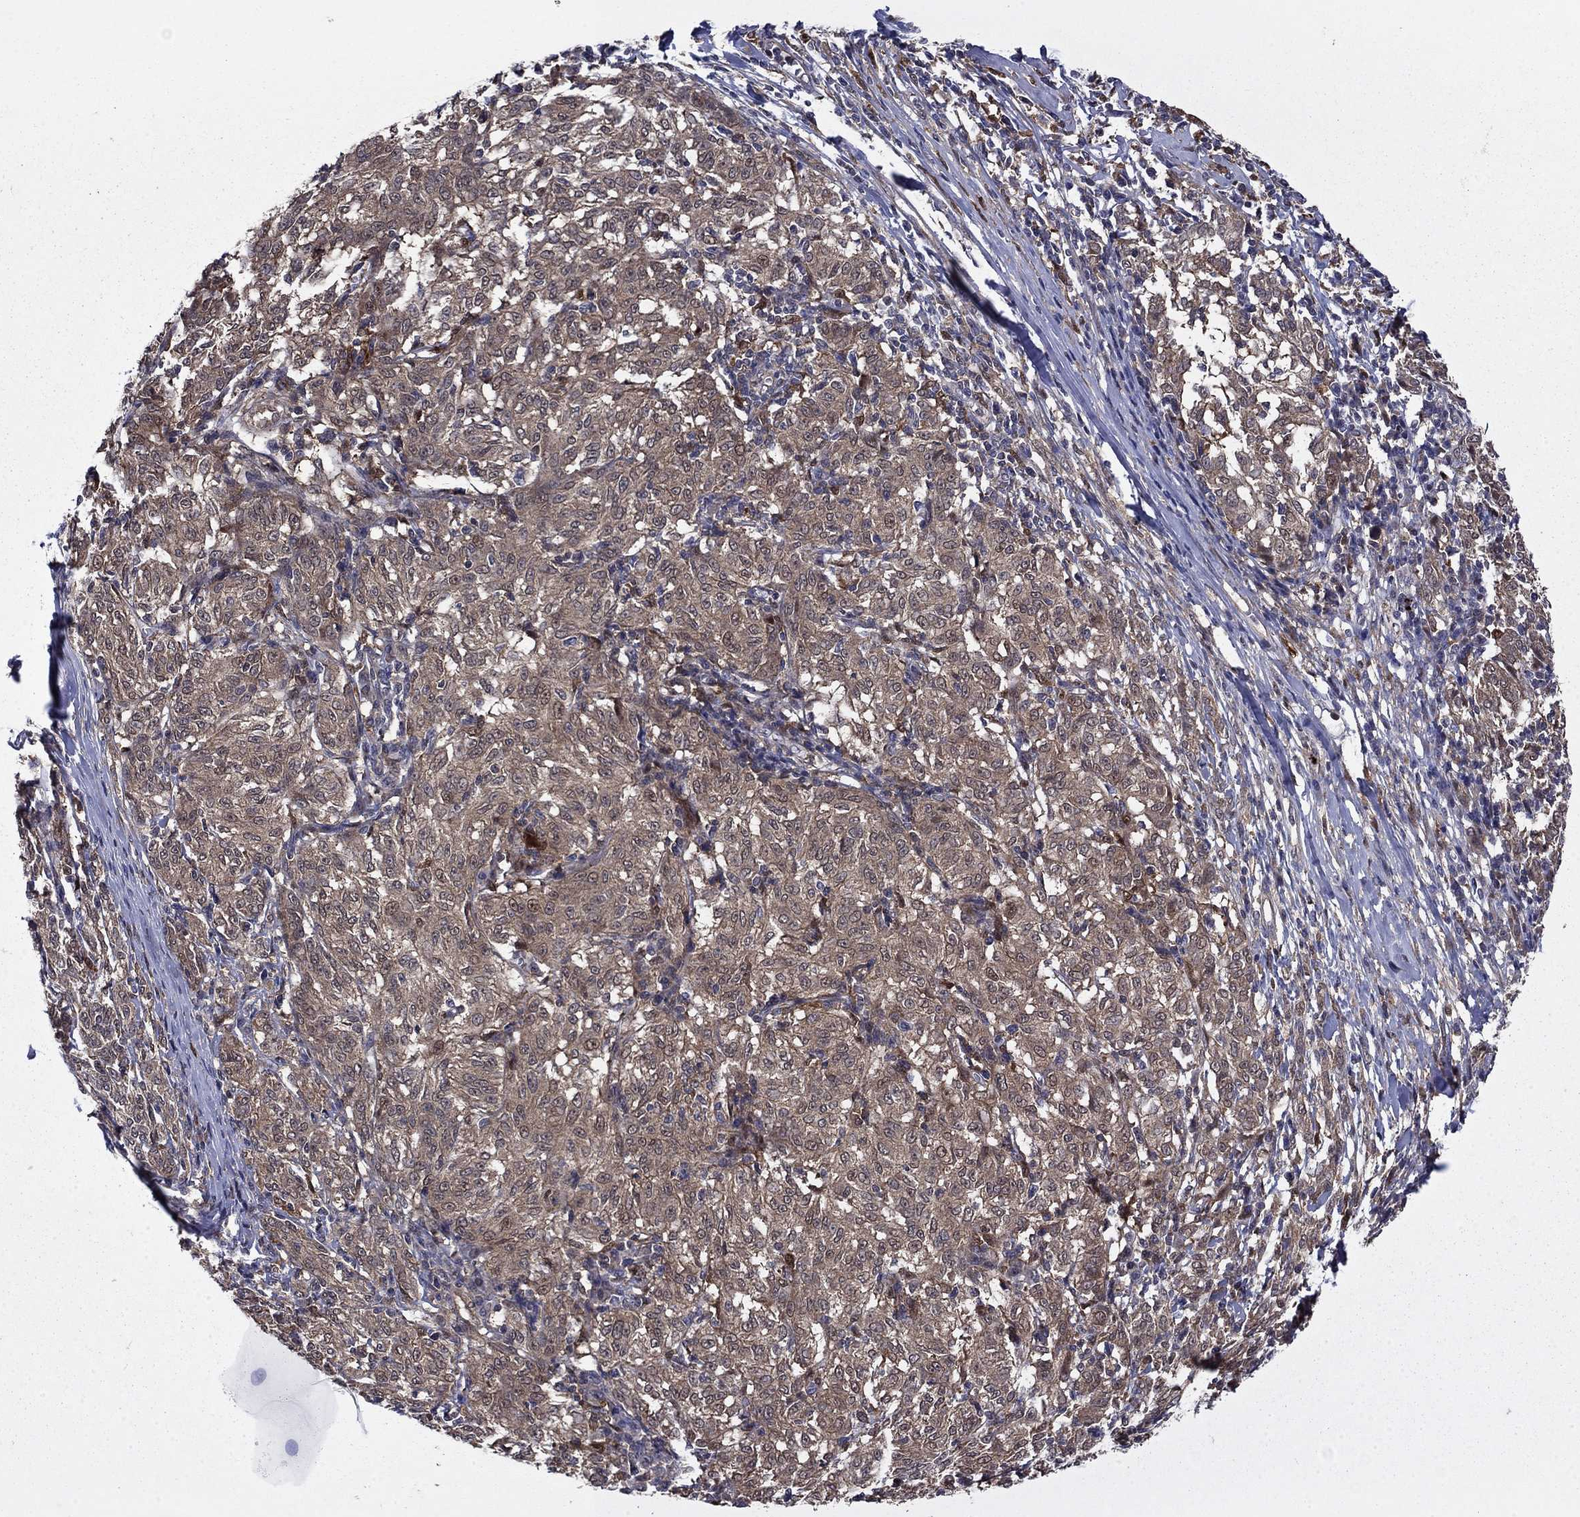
{"staining": {"intensity": "weak", "quantity": "25%-75%", "location": "cytoplasmic/membranous"}, "tissue": "melanoma", "cell_type": "Tumor cells", "image_type": "cancer", "snomed": [{"axis": "morphology", "description": "Malignant melanoma, NOS"}, {"axis": "topography", "description": "Skin"}], "caption": "The photomicrograph exhibits a brown stain indicating the presence of a protein in the cytoplasmic/membranous of tumor cells in malignant melanoma. The protein is shown in brown color, while the nuclei are stained blue.", "gene": "TPMT", "patient": {"sex": "female", "age": 72}}